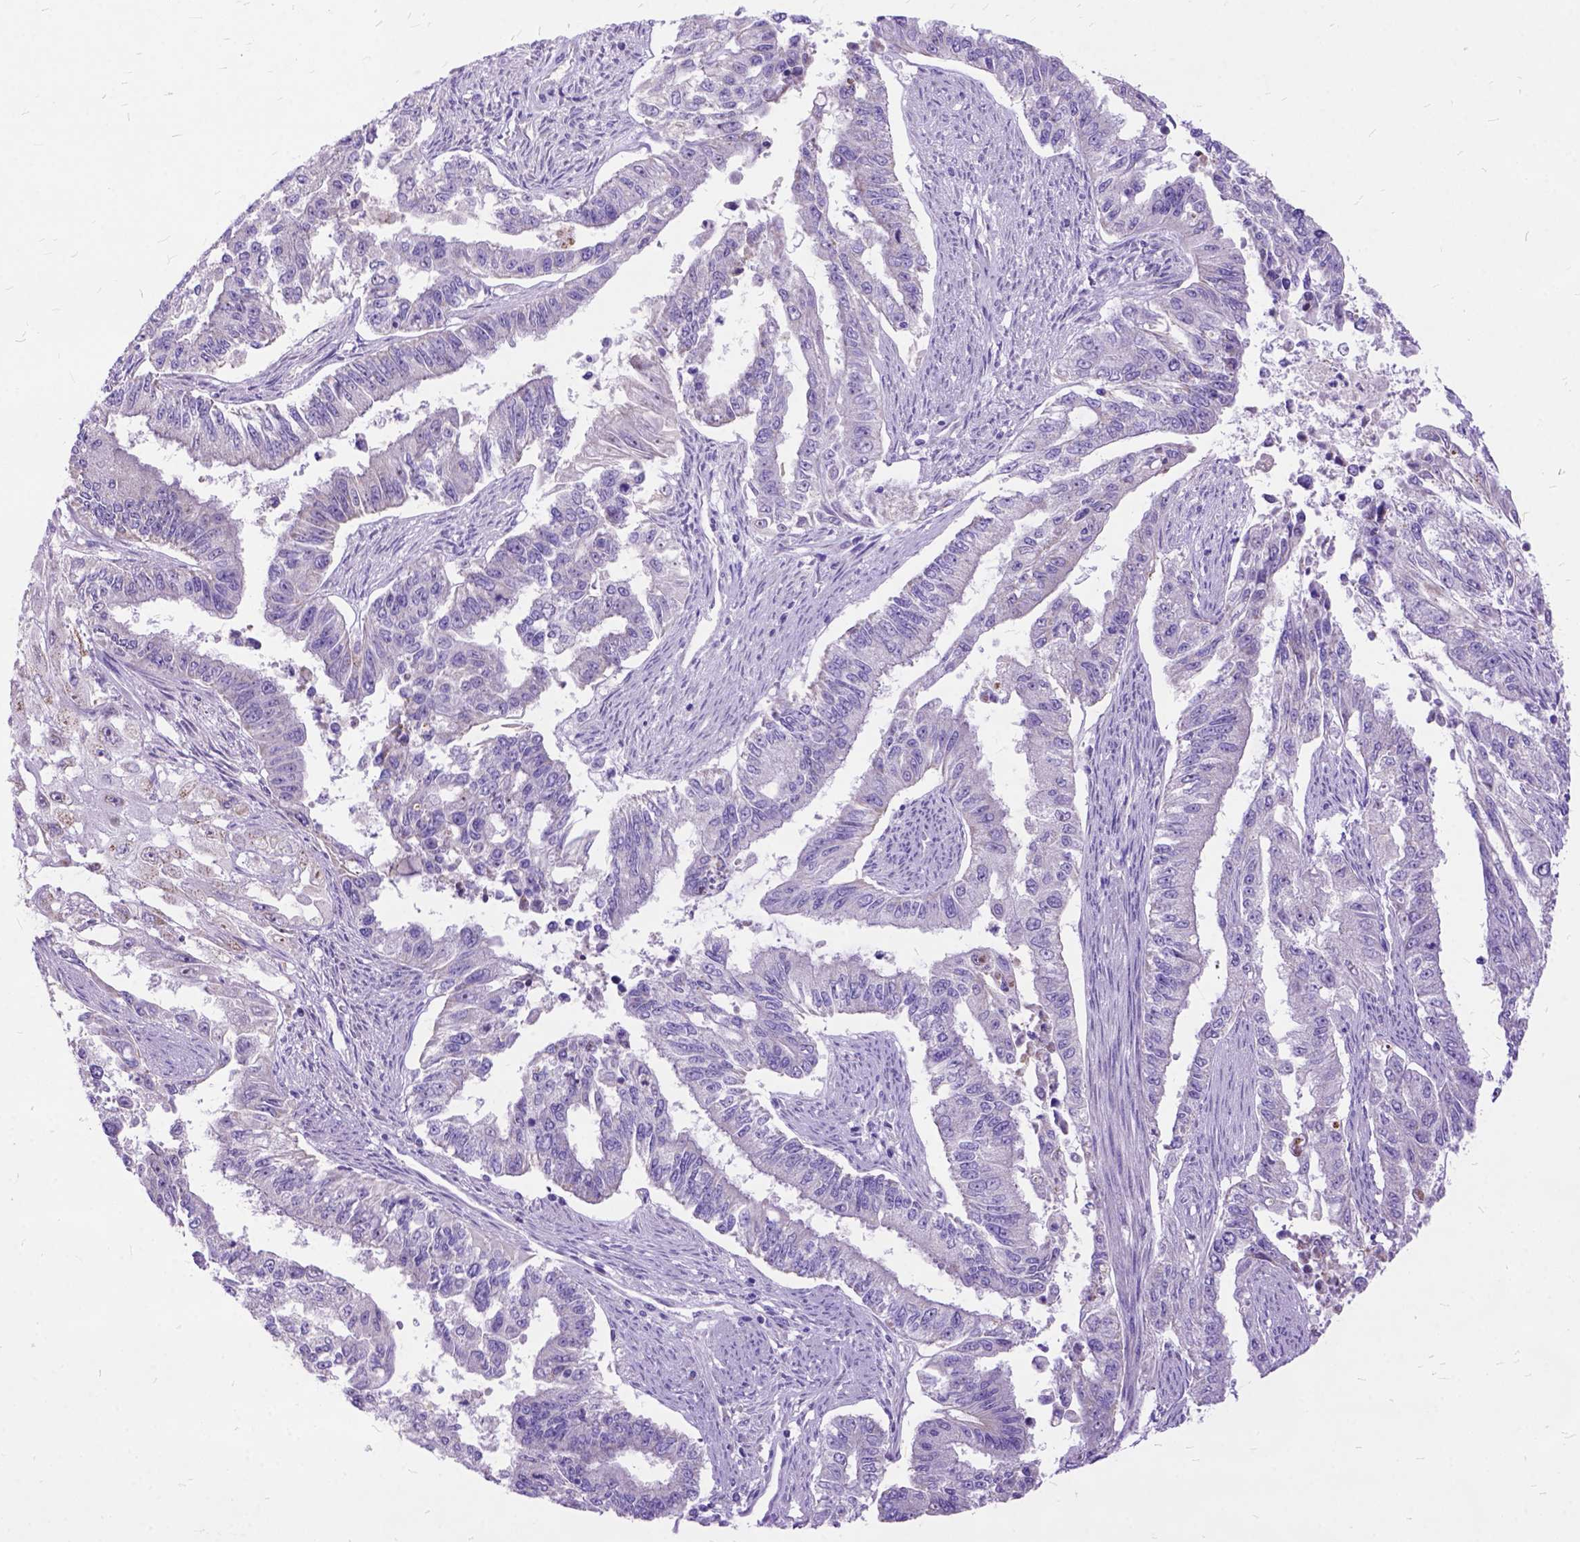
{"staining": {"intensity": "negative", "quantity": "none", "location": "none"}, "tissue": "endometrial cancer", "cell_type": "Tumor cells", "image_type": "cancer", "snomed": [{"axis": "morphology", "description": "Adenocarcinoma, NOS"}, {"axis": "topography", "description": "Uterus"}], "caption": "DAB immunohistochemical staining of human endometrial cancer (adenocarcinoma) displays no significant expression in tumor cells.", "gene": "CTAG2", "patient": {"sex": "female", "age": 59}}